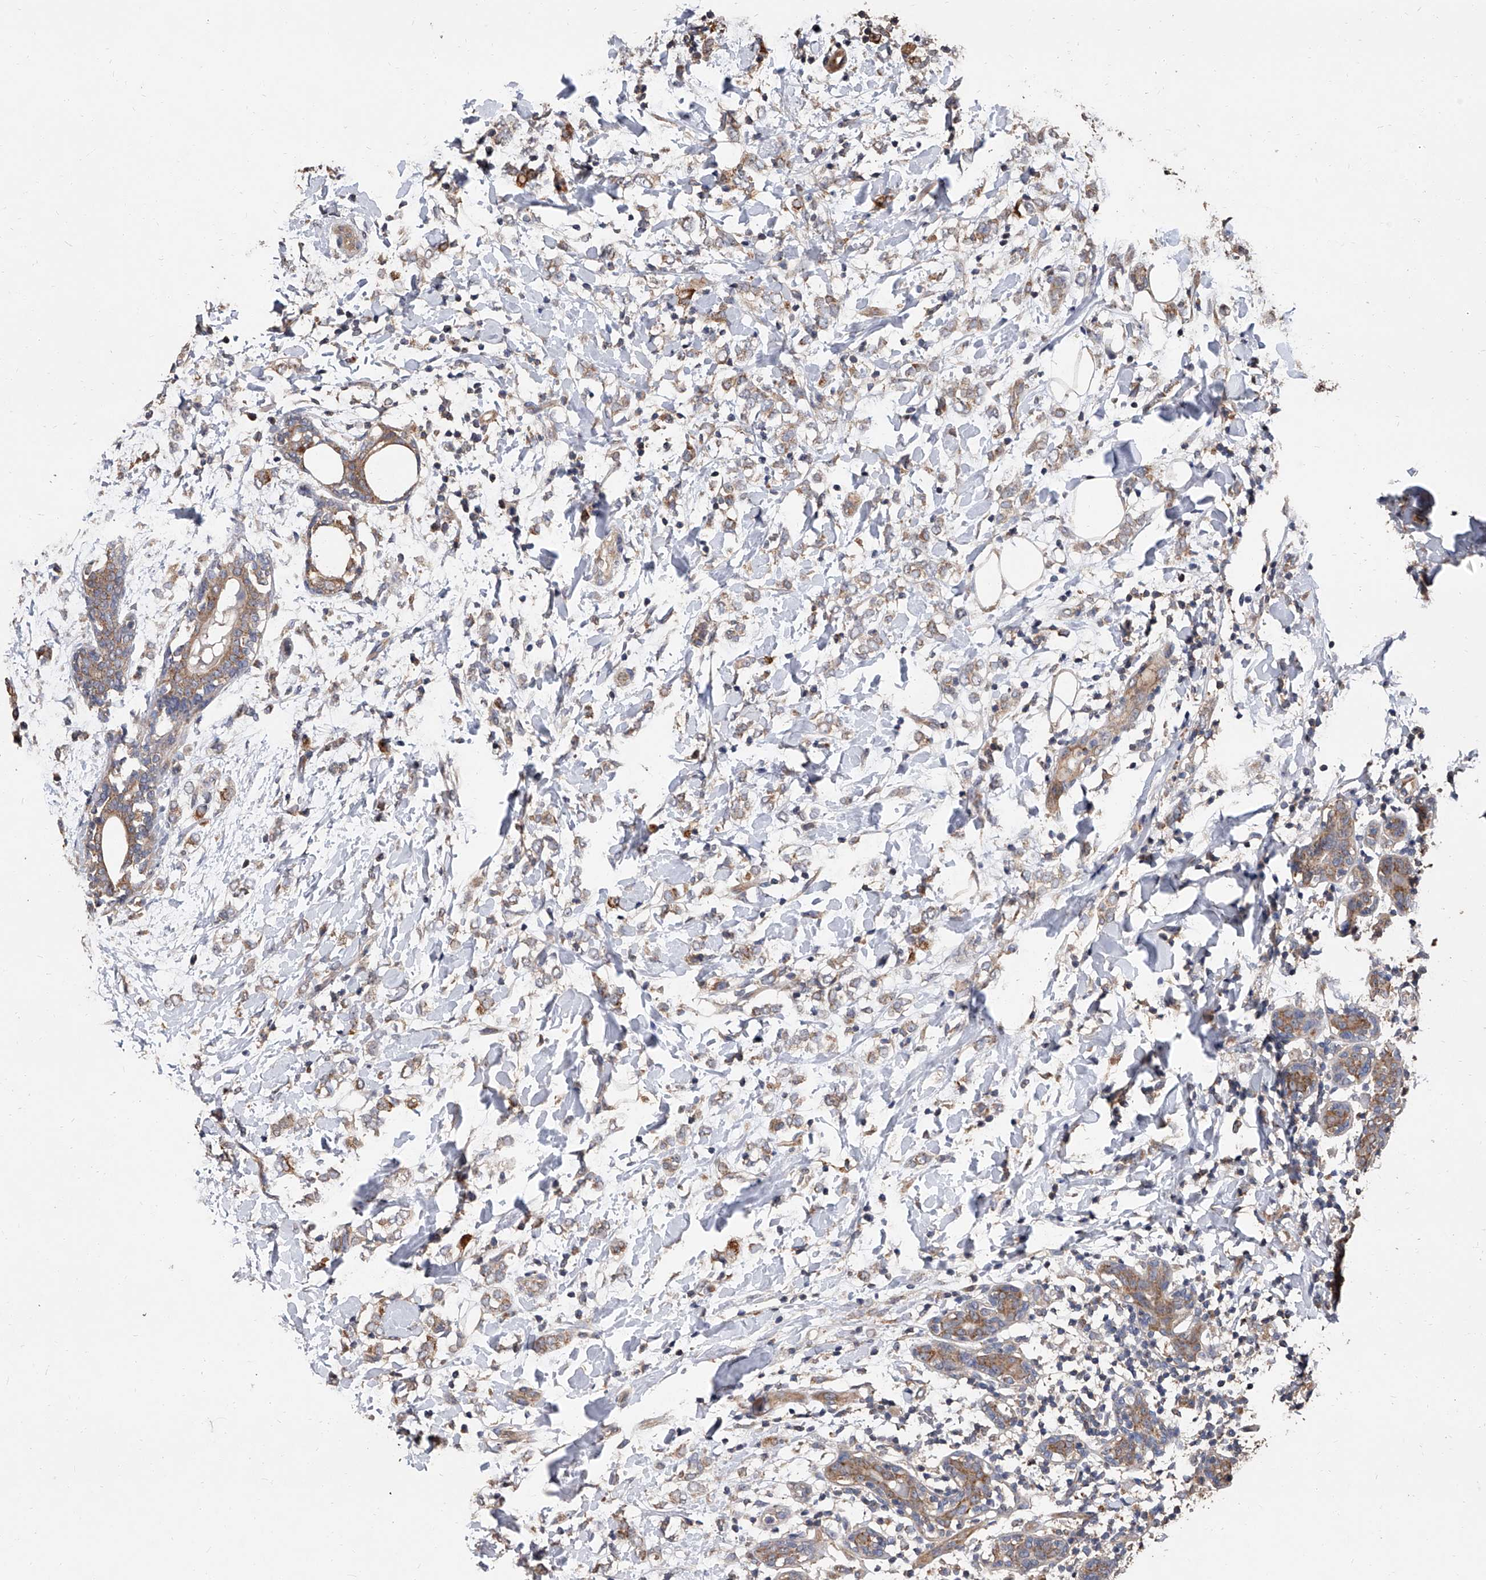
{"staining": {"intensity": "moderate", "quantity": ">75%", "location": "cytoplasmic/membranous"}, "tissue": "breast cancer", "cell_type": "Tumor cells", "image_type": "cancer", "snomed": [{"axis": "morphology", "description": "Normal tissue, NOS"}, {"axis": "morphology", "description": "Lobular carcinoma"}, {"axis": "topography", "description": "Breast"}], "caption": "Immunohistochemical staining of breast lobular carcinoma demonstrates moderate cytoplasmic/membranous protein staining in approximately >75% of tumor cells. (brown staining indicates protein expression, while blue staining denotes nuclei).", "gene": "LTV1", "patient": {"sex": "female", "age": 47}}